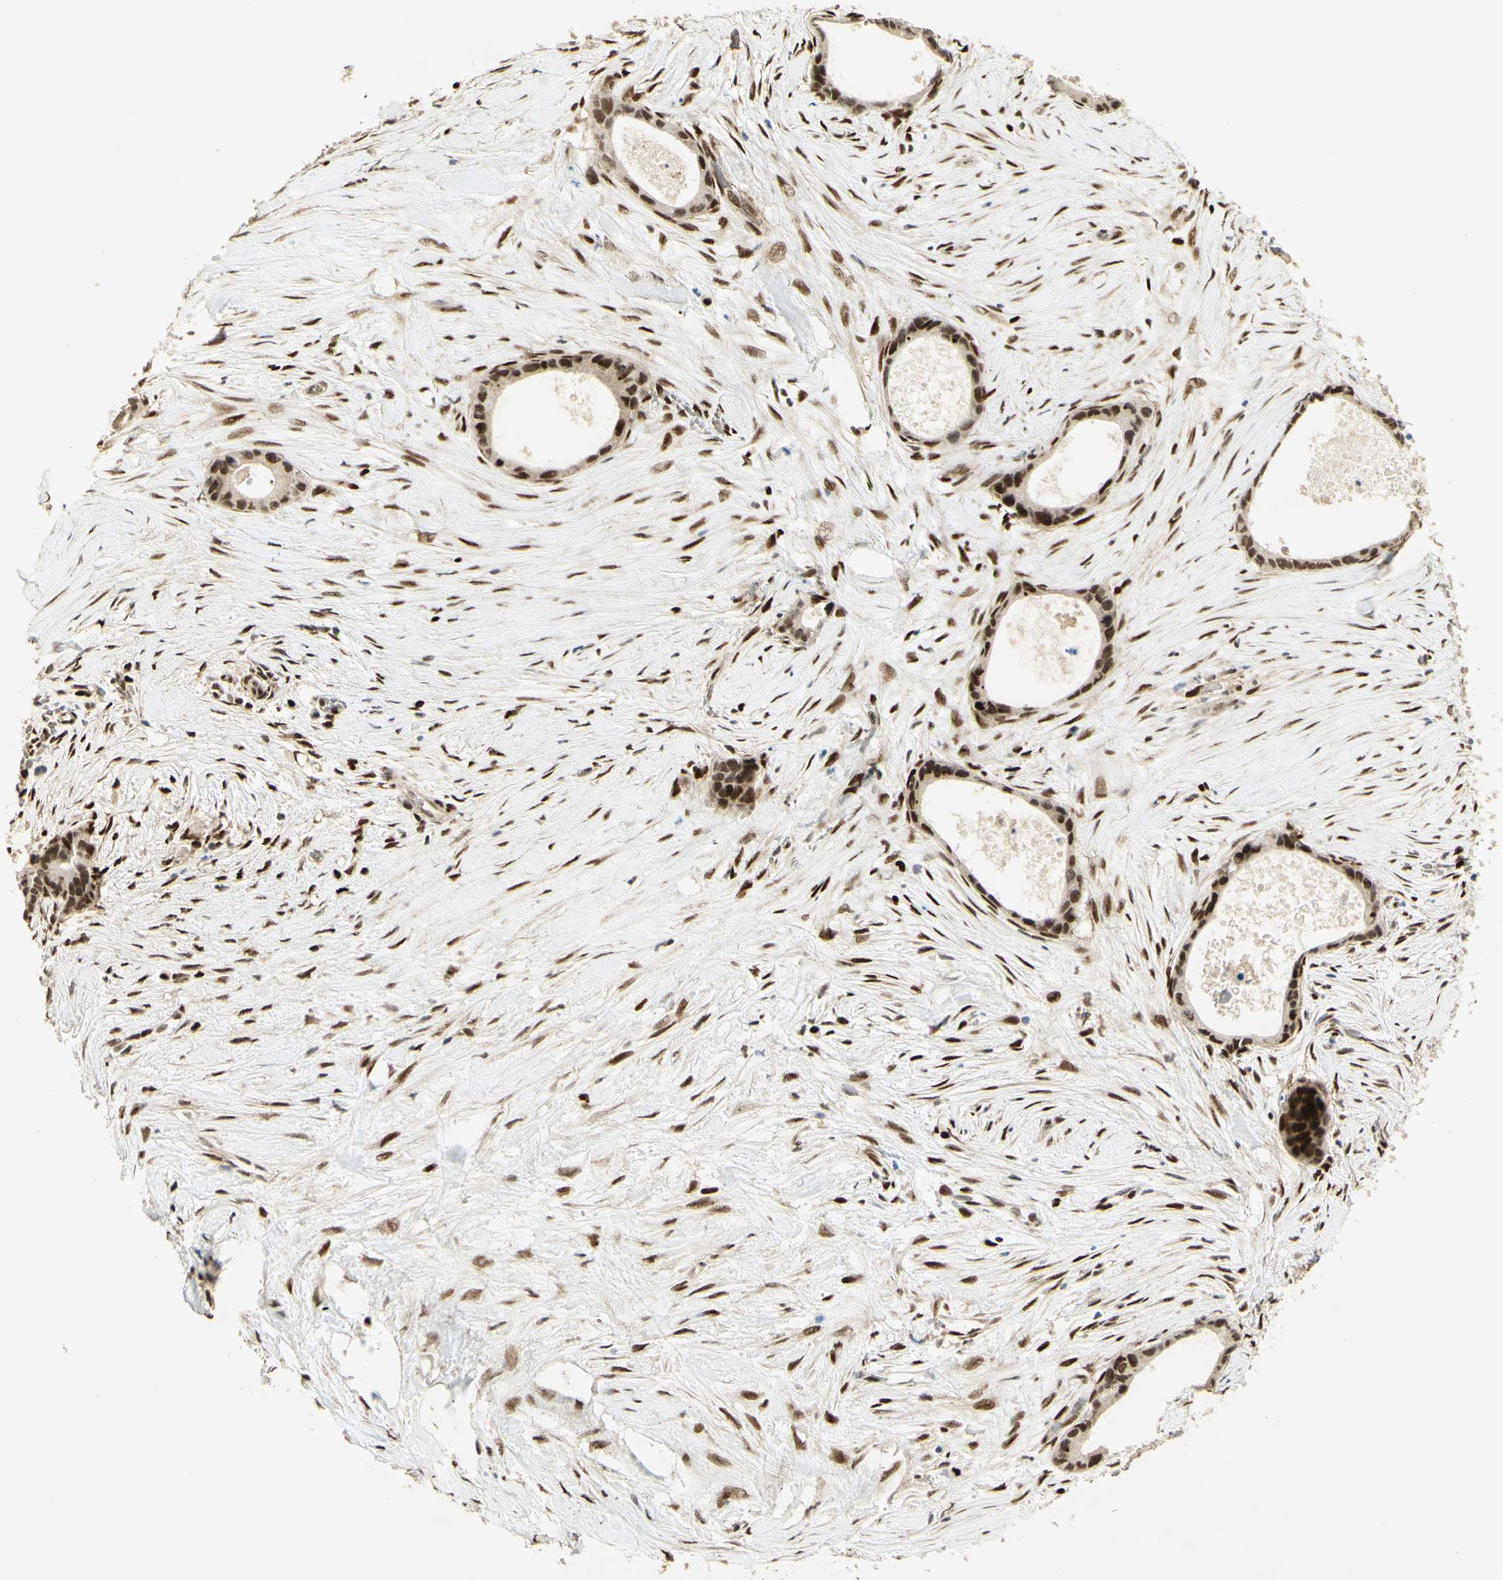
{"staining": {"intensity": "strong", "quantity": ">75%", "location": "nuclear"}, "tissue": "liver cancer", "cell_type": "Tumor cells", "image_type": "cancer", "snomed": [{"axis": "morphology", "description": "Cholangiocarcinoma"}, {"axis": "topography", "description": "Liver"}], "caption": "Liver cancer (cholangiocarcinoma) stained with IHC shows strong nuclear positivity in about >75% of tumor cells. Ihc stains the protein in brown and the nuclei are stained blue.", "gene": "FOXP1", "patient": {"sex": "female", "age": 55}}